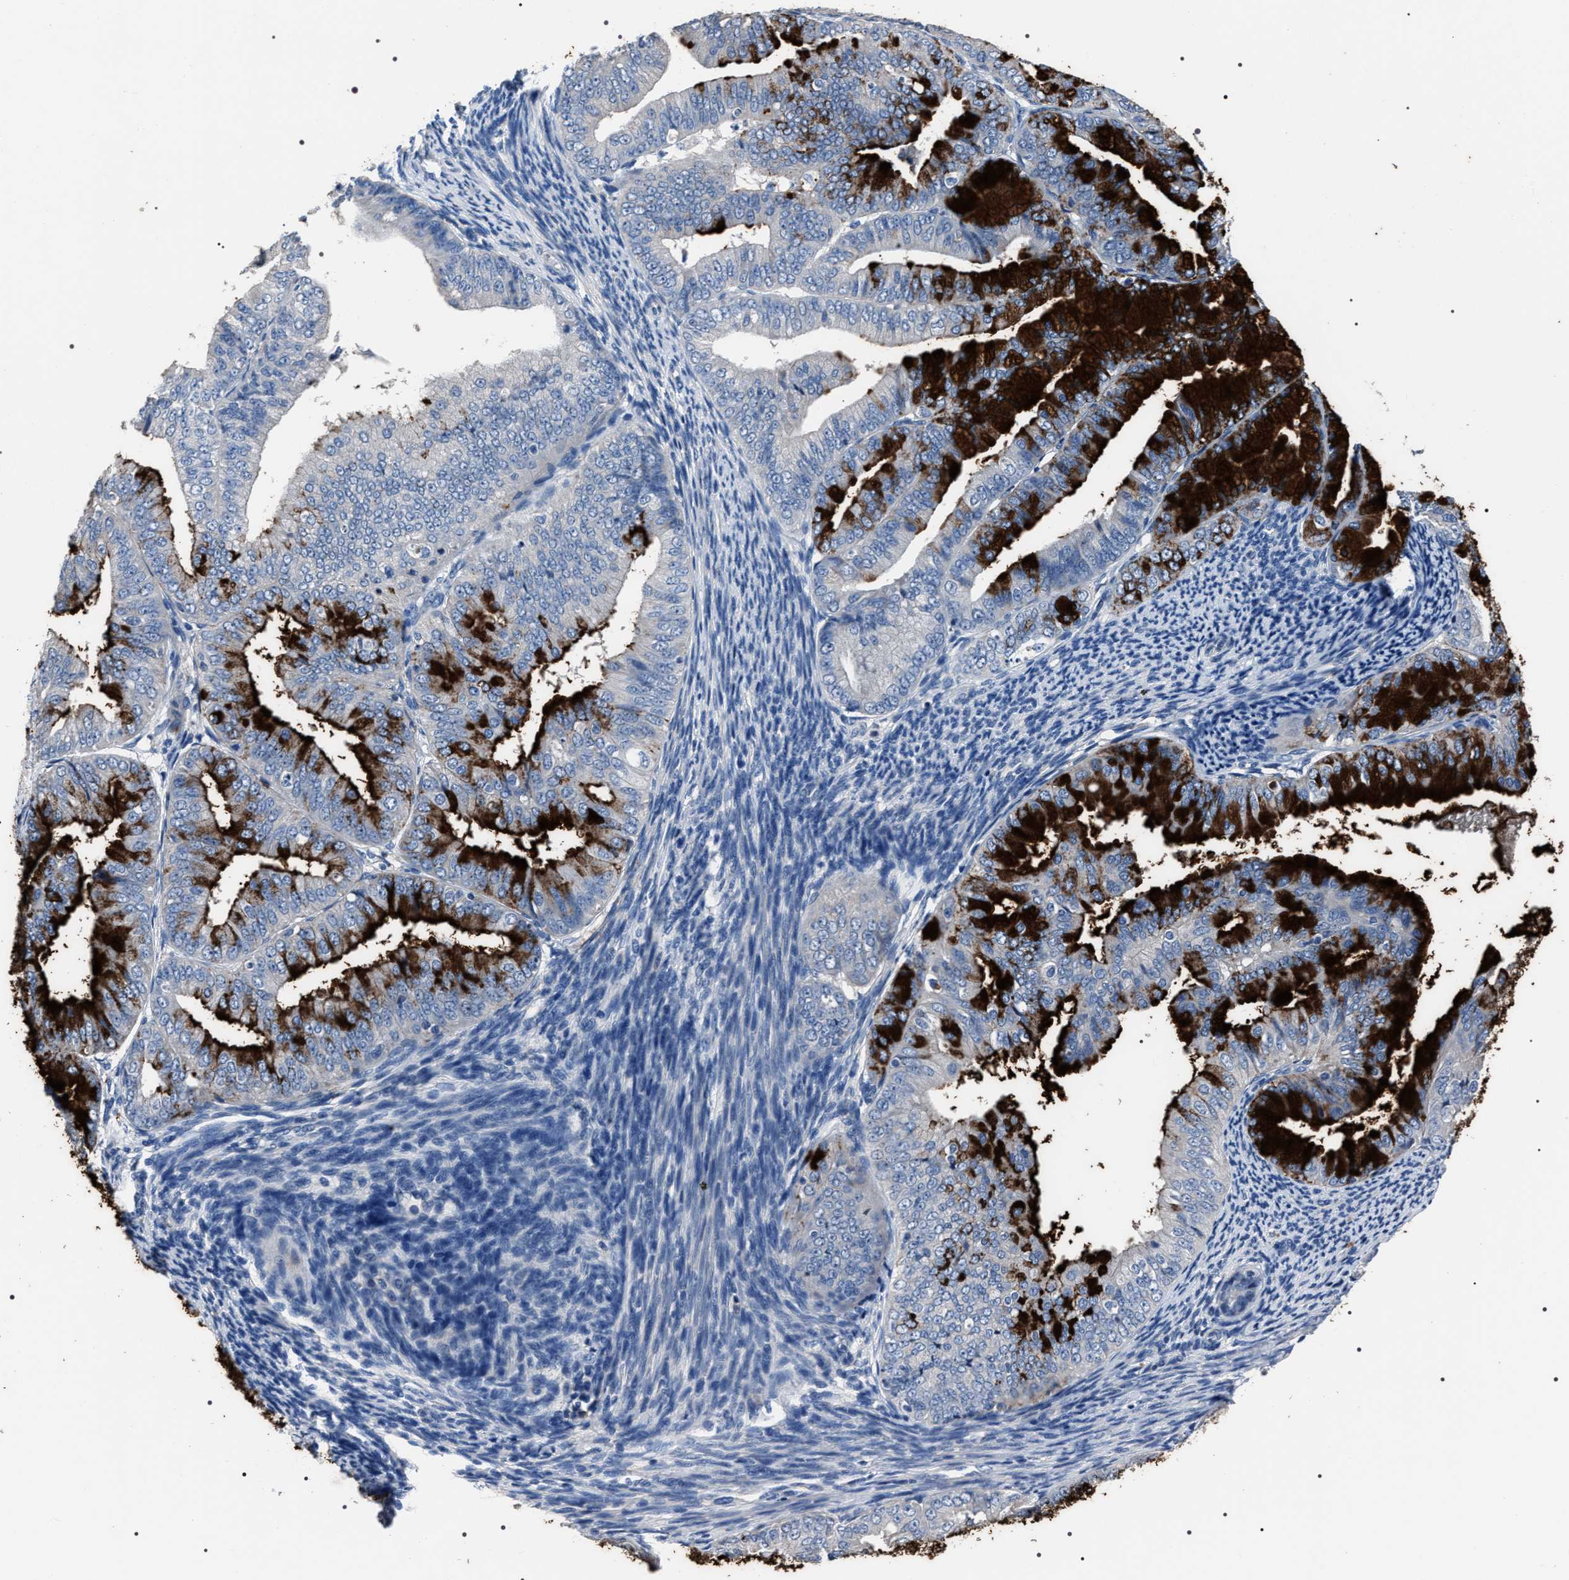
{"staining": {"intensity": "strong", "quantity": "25%-75%", "location": "cytoplasmic/membranous"}, "tissue": "endometrial cancer", "cell_type": "Tumor cells", "image_type": "cancer", "snomed": [{"axis": "morphology", "description": "Adenocarcinoma, NOS"}, {"axis": "topography", "description": "Endometrium"}], "caption": "Adenocarcinoma (endometrial) was stained to show a protein in brown. There is high levels of strong cytoplasmic/membranous expression in approximately 25%-75% of tumor cells.", "gene": "TRIM54", "patient": {"sex": "female", "age": 63}}